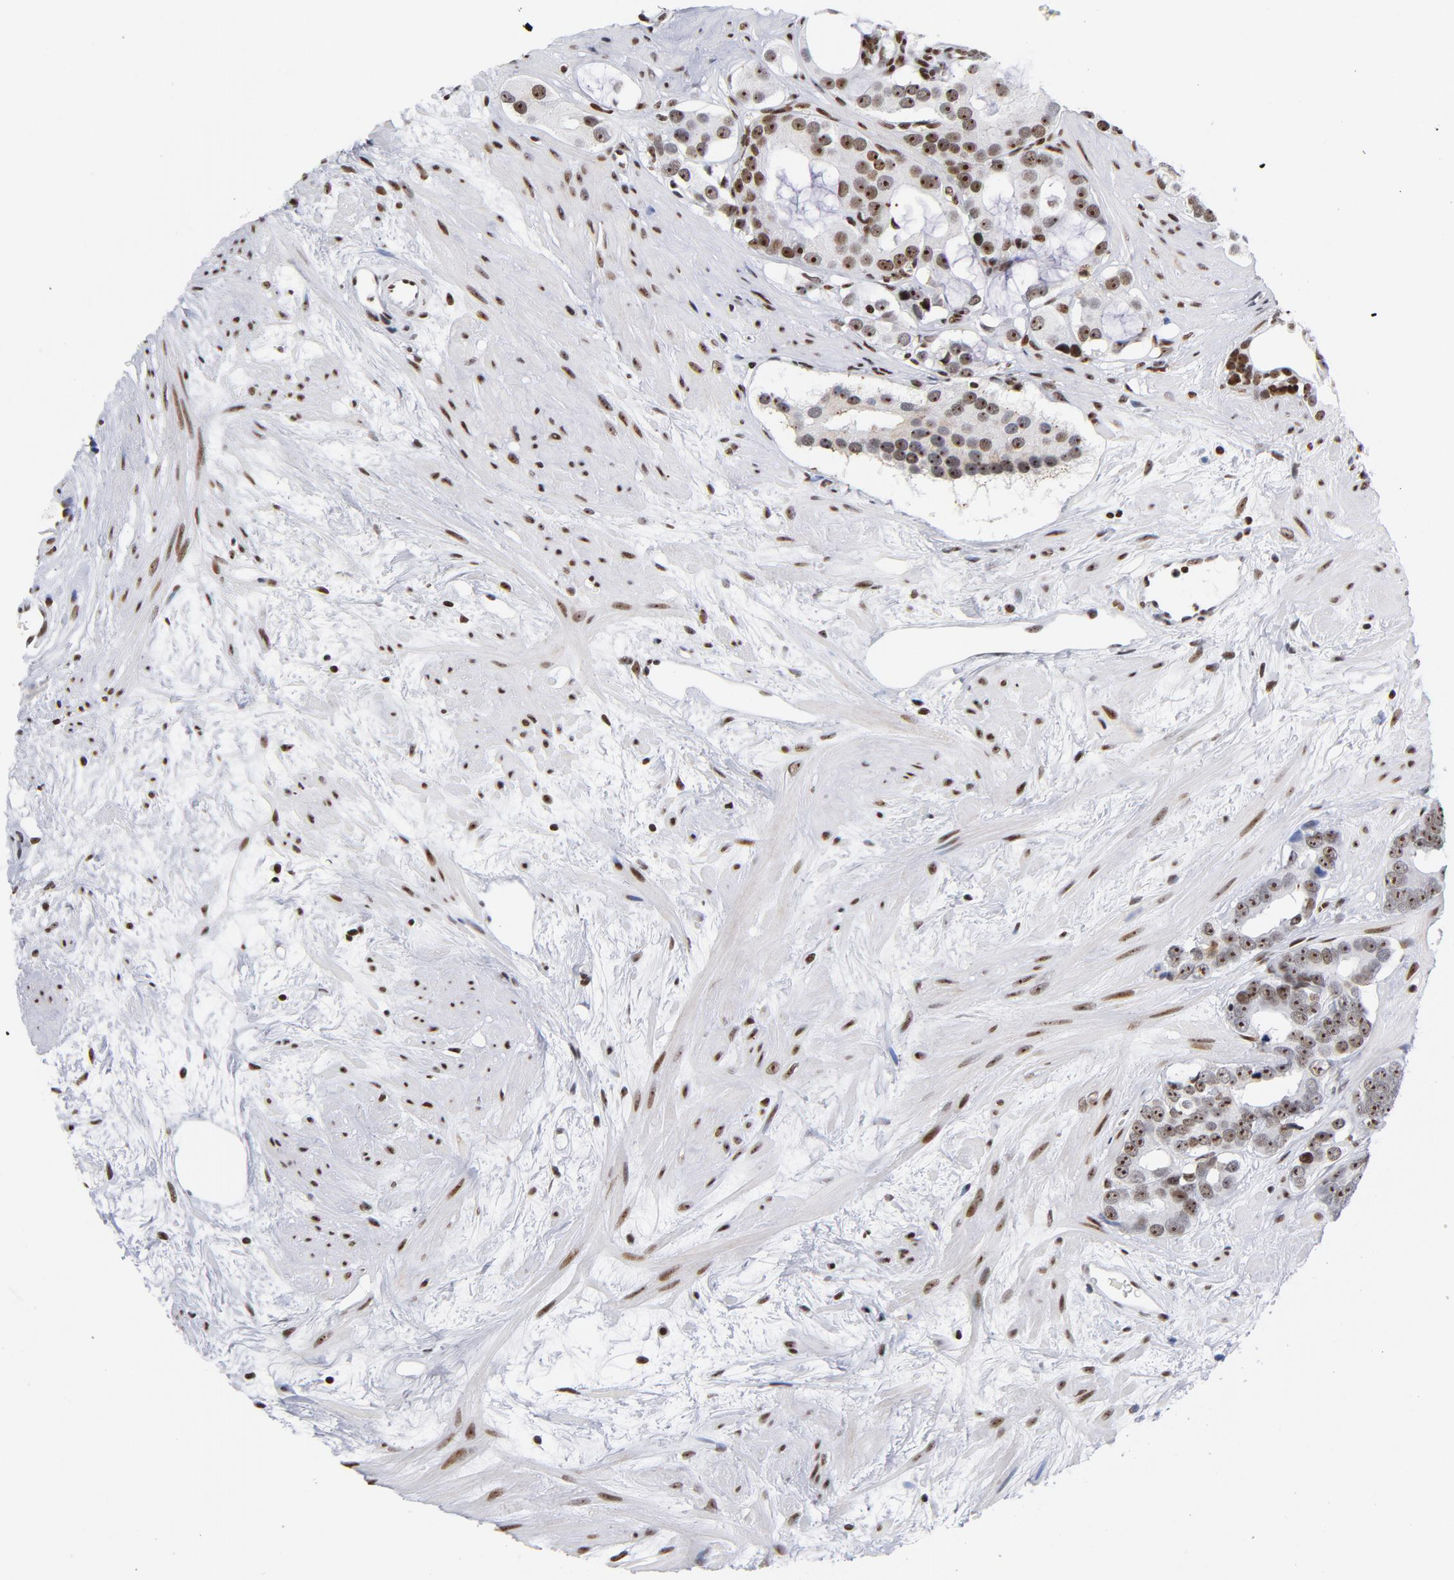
{"staining": {"intensity": "moderate", "quantity": ">75%", "location": "nuclear"}, "tissue": "prostate cancer", "cell_type": "Tumor cells", "image_type": "cancer", "snomed": [{"axis": "morphology", "description": "Adenocarcinoma, Low grade"}, {"axis": "topography", "description": "Prostate"}], "caption": "Immunohistochemical staining of human prostate adenocarcinoma (low-grade) demonstrates medium levels of moderate nuclear positivity in about >75% of tumor cells.", "gene": "TOP2B", "patient": {"sex": "male", "age": 57}}